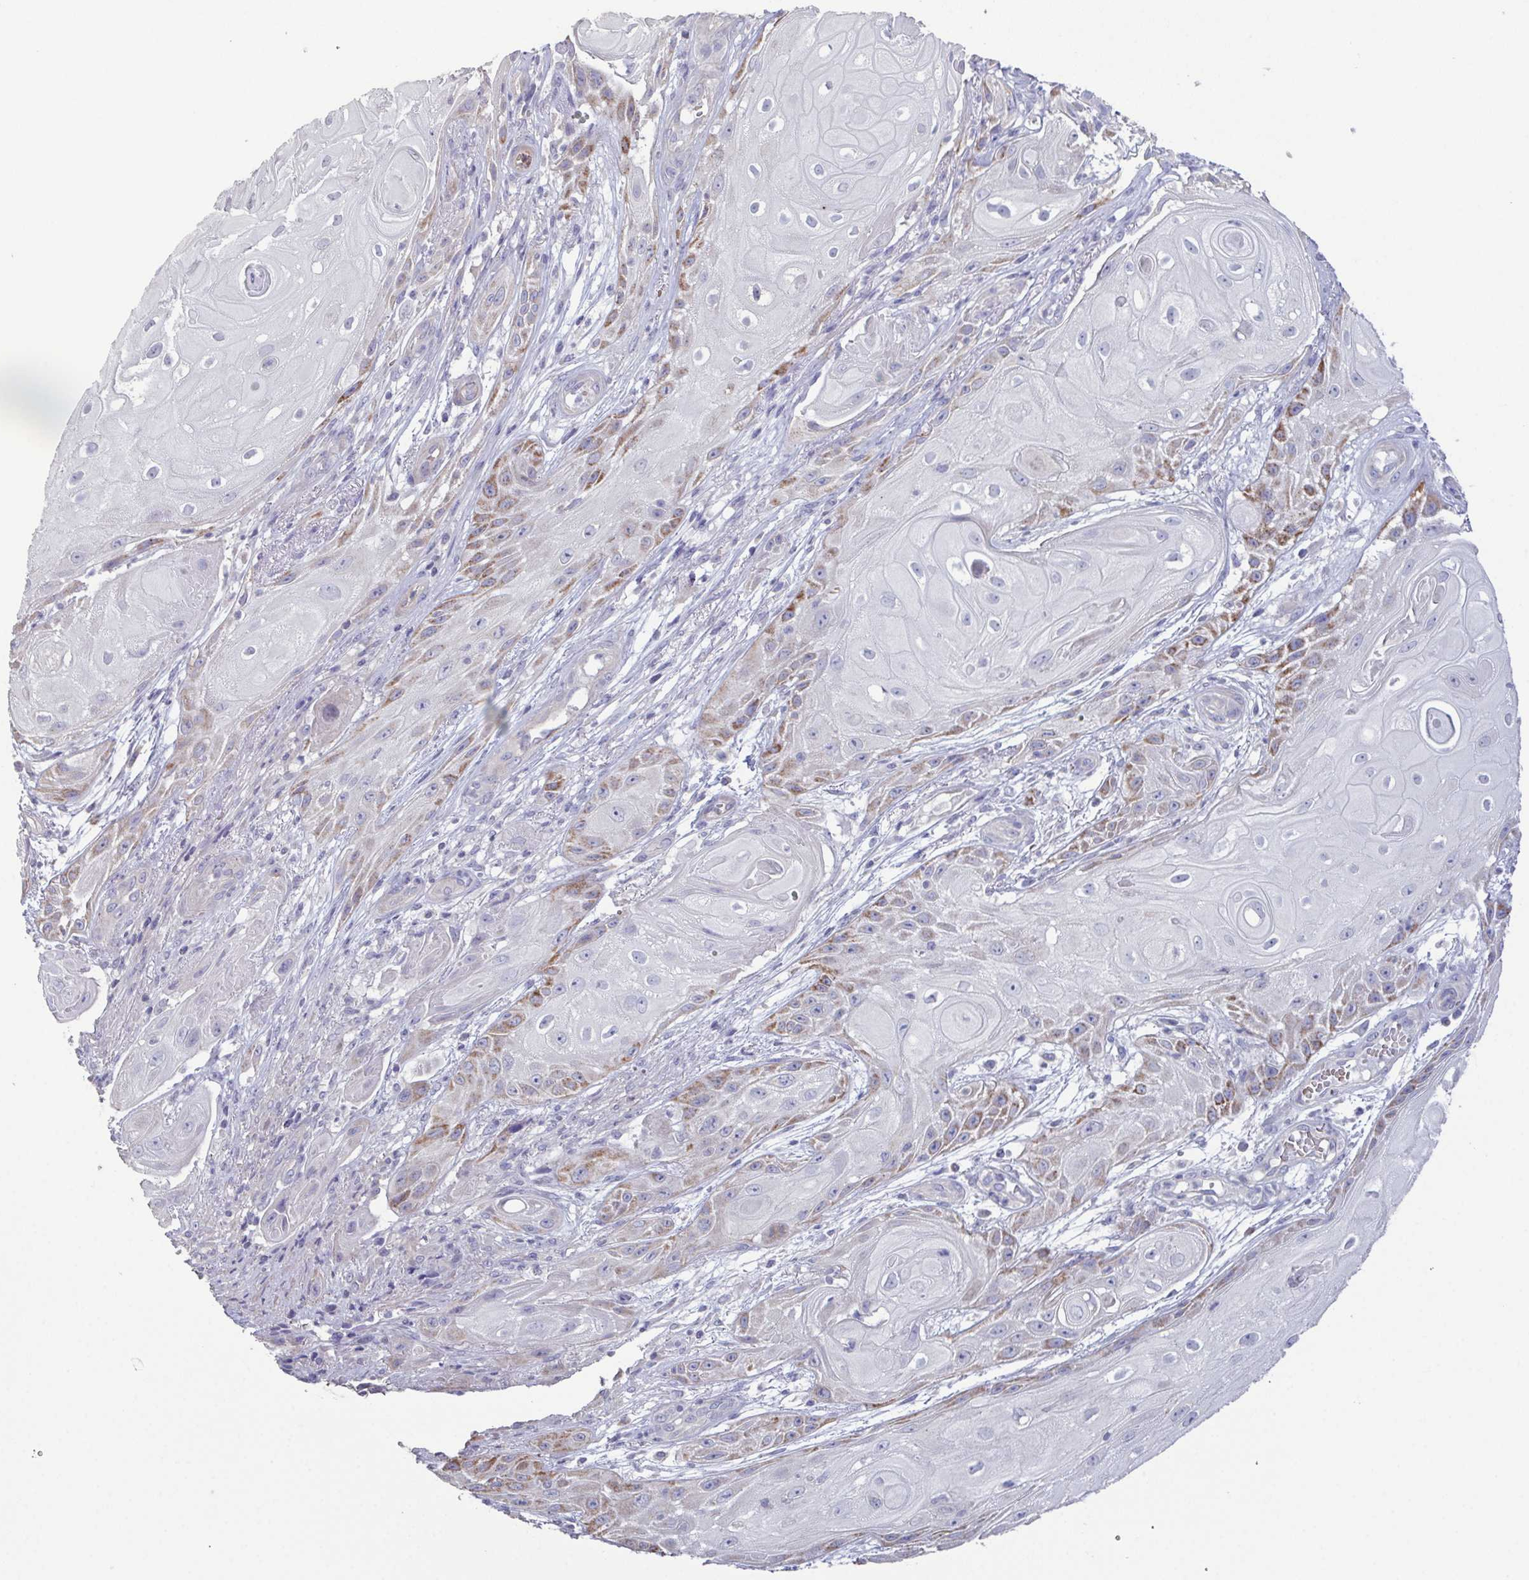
{"staining": {"intensity": "moderate", "quantity": "<25%", "location": "cytoplasmic/membranous"}, "tissue": "skin cancer", "cell_type": "Tumor cells", "image_type": "cancer", "snomed": [{"axis": "morphology", "description": "Squamous cell carcinoma, NOS"}, {"axis": "topography", "description": "Skin"}], "caption": "Tumor cells demonstrate low levels of moderate cytoplasmic/membranous positivity in approximately <25% of cells in squamous cell carcinoma (skin).", "gene": "GLDC", "patient": {"sex": "male", "age": 62}}